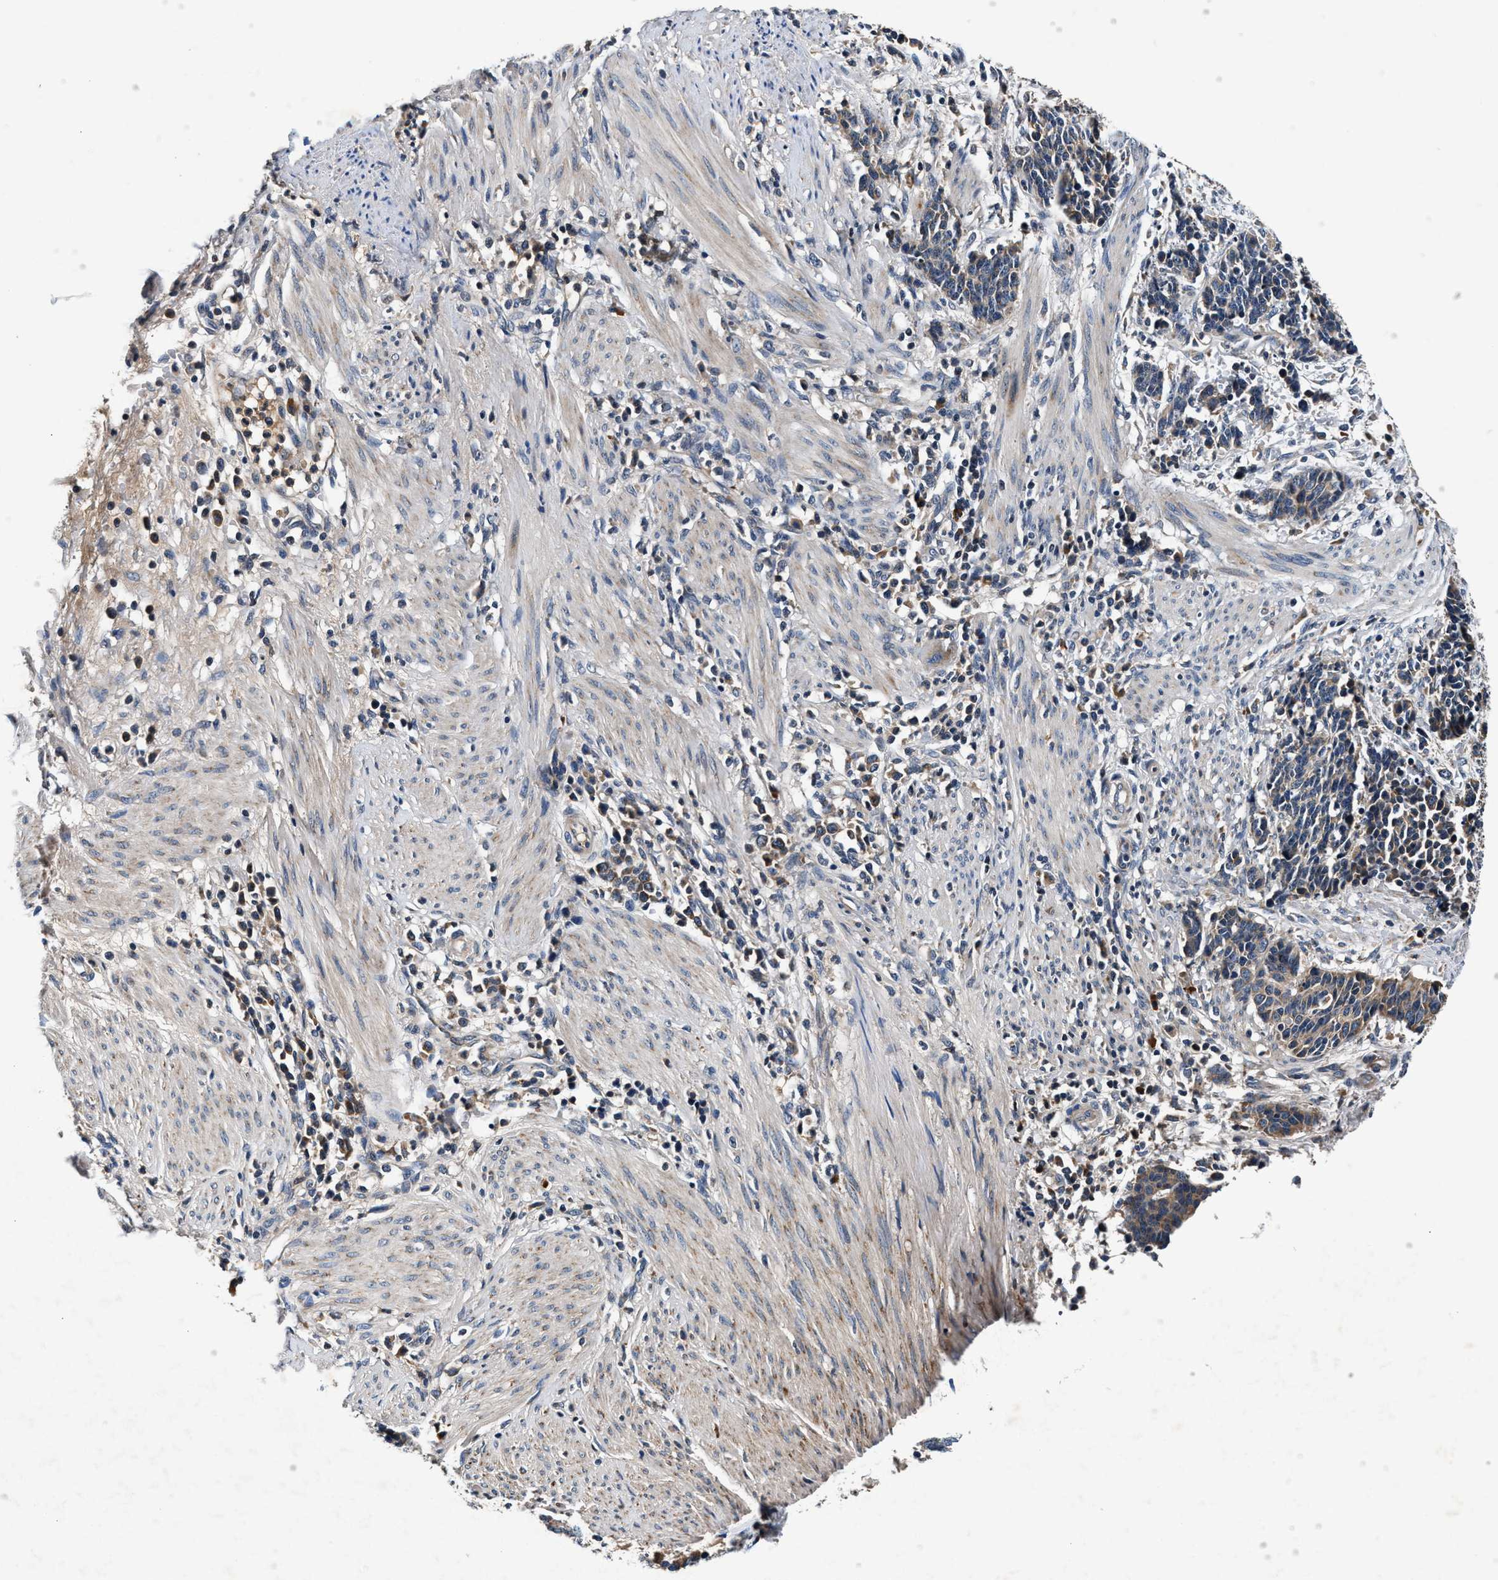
{"staining": {"intensity": "weak", "quantity": ">75%", "location": "cytoplasmic/membranous"}, "tissue": "cervical cancer", "cell_type": "Tumor cells", "image_type": "cancer", "snomed": [{"axis": "morphology", "description": "Squamous cell carcinoma, NOS"}, {"axis": "topography", "description": "Cervix"}], "caption": "Tumor cells show weak cytoplasmic/membranous expression in about >75% of cells in cervical cancer (squamous cell carcinoma). The protein is stained brown, and the nuclei are stained in blue (DAB IHC with brightfield microscopy, high magnification).", "gene": "IMMT", "patient": {"sex": "female", "age": 35}}